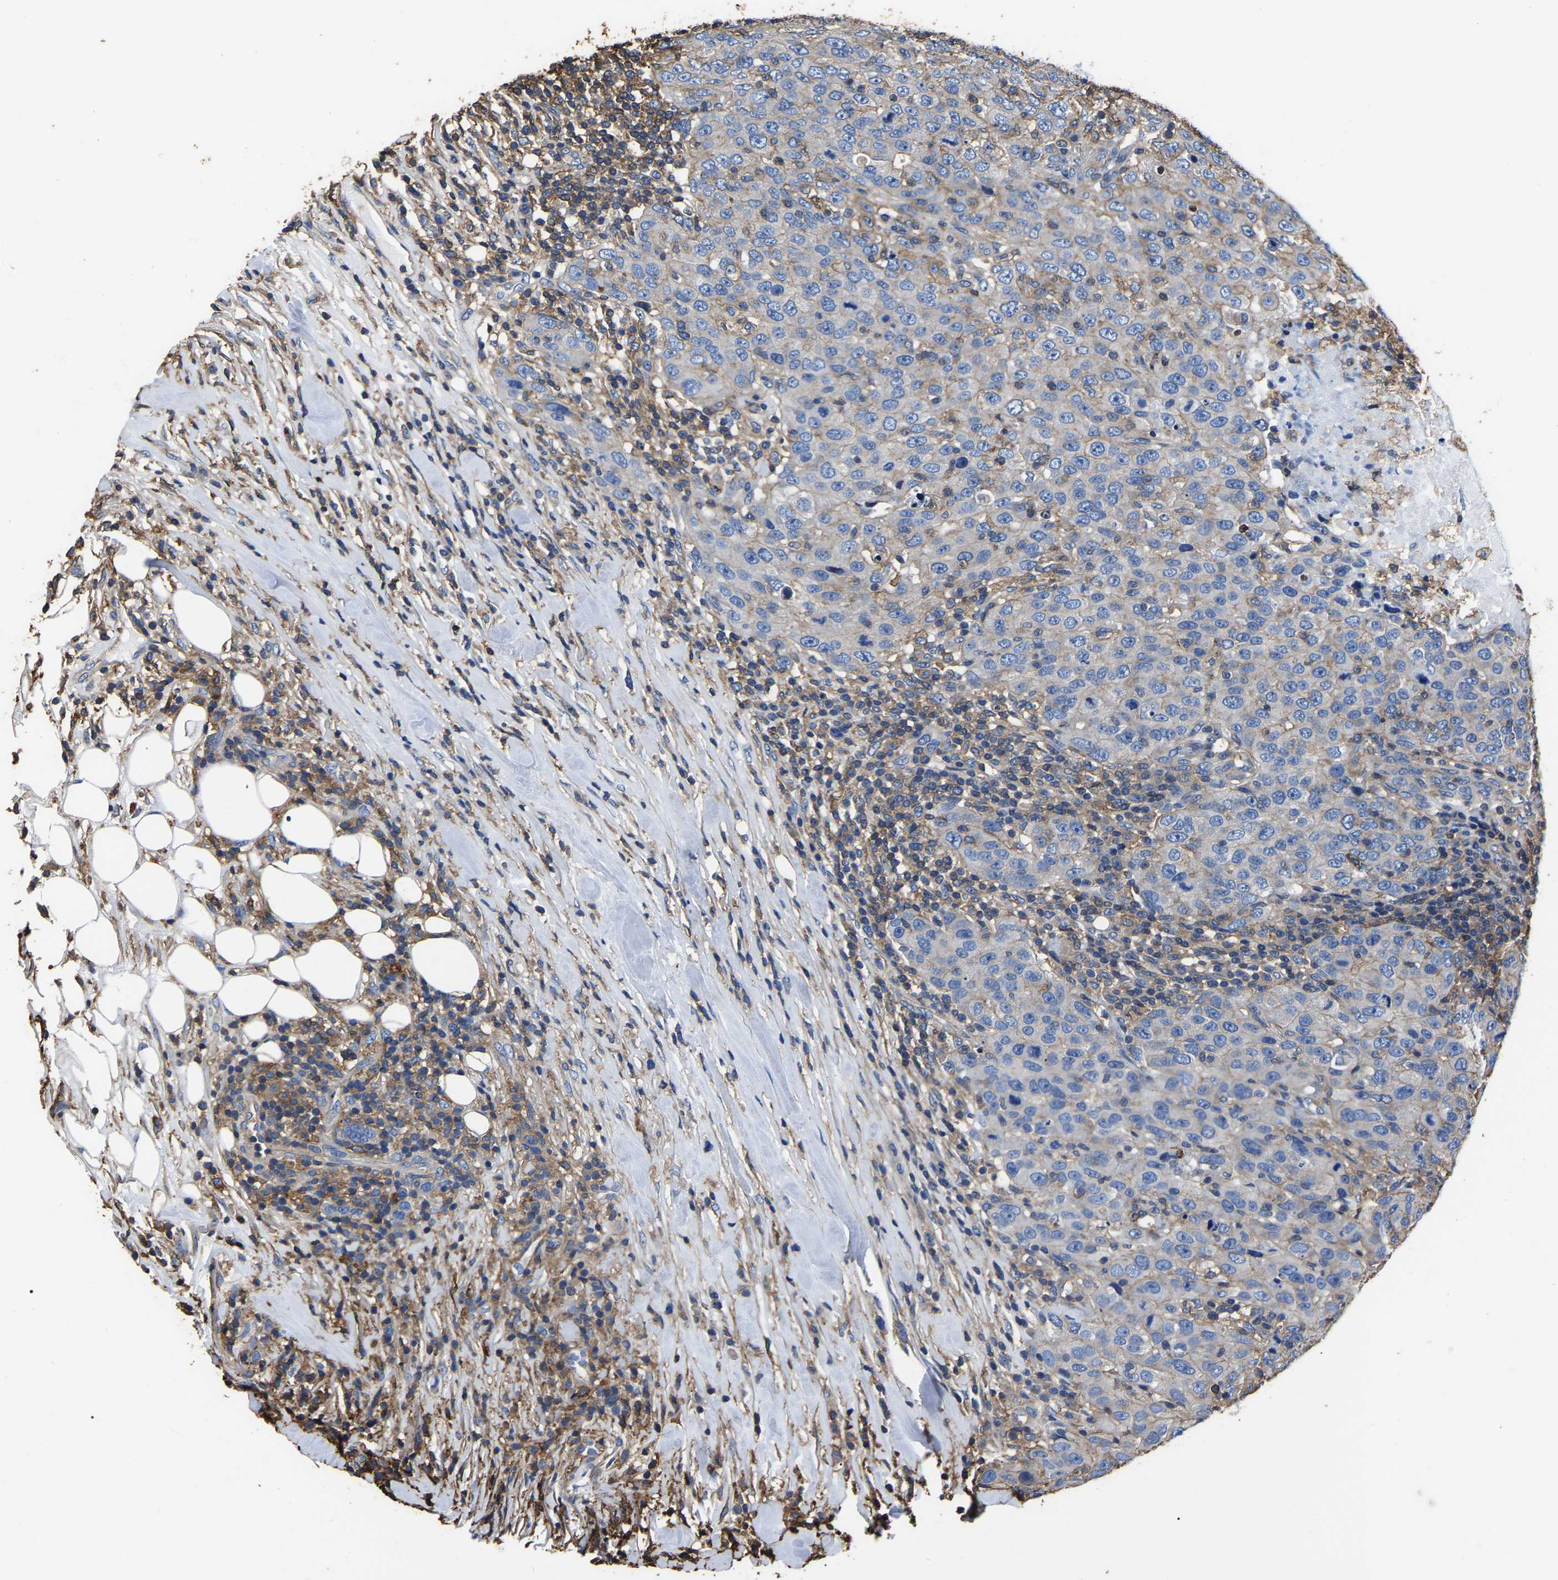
{"staining": {"intensity": "weak", "quantity": "<25%", "location": "cytoplasmic/membranous"}, "tissue": "breast cancer", "cell_type": "Tumor cells", "image_type": "cancer", "snomed": [{"axis": "morphology", "description": "Duct carcinoma"}, {"axis": "topography", "description": "Breast"}], "caption": "Tumor cells show no significant protein expression in breast cancer. (Immunohistochemistry (ihc), brightfield microscopy, high magnification).", "gene": "ARMT1", "patient": {"sex": "female", "age": 37}}